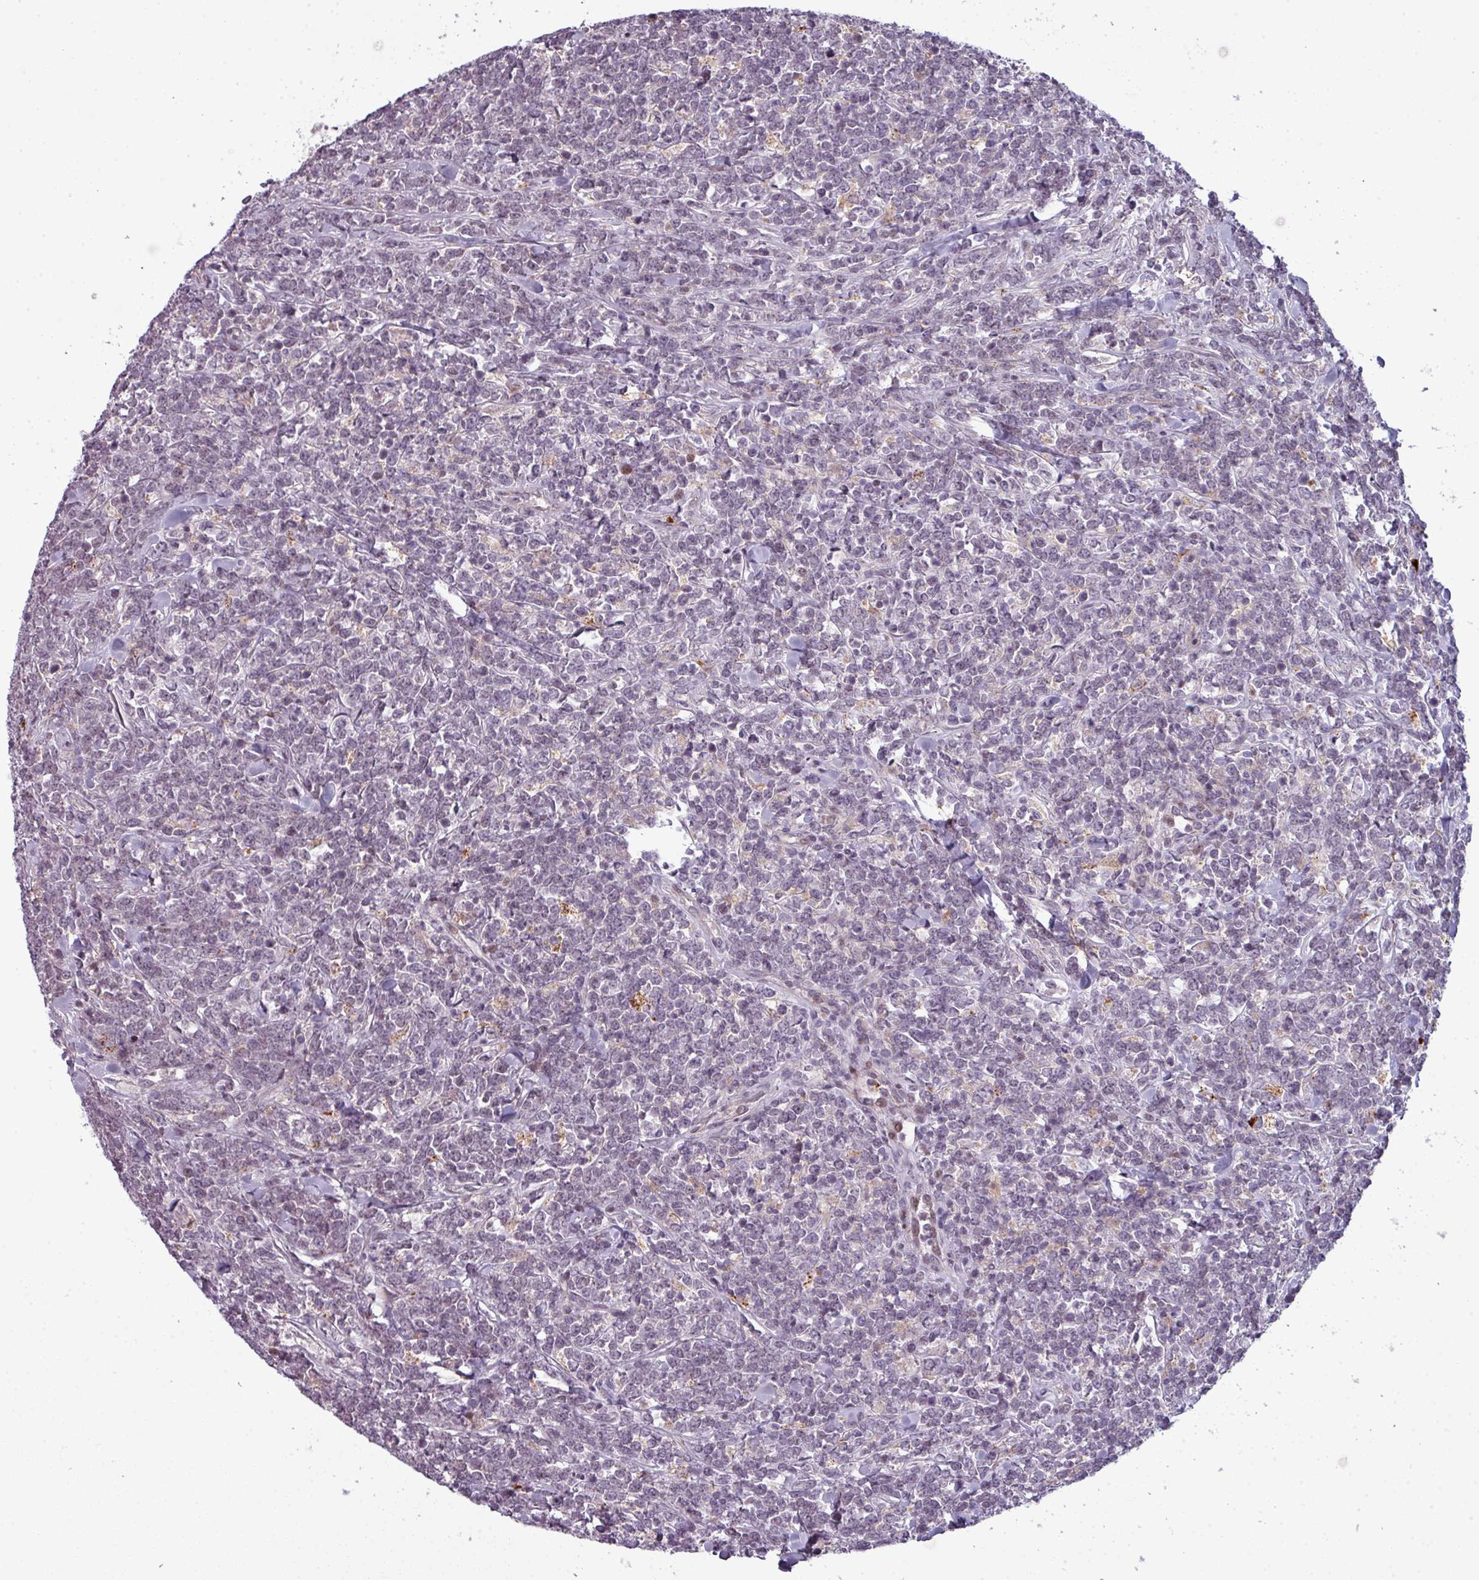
{"staining": {"intensity": "negative", "quantity": "none", "location": "none"}, "tissue": "lymphoma", "cell_type": "Tumor cells", "image_type": "cancer", "snomed": [{"axis": "morphology", "description": "Malignant lymphoma, non-Hodgkin's type, High grade"}, {"axis": "topography", "description": "Small intestine"}, {"axis": "topography", "description": "Colon"}], "caption": "Tumor cells show no significant protein staining in high-grade malignant lymphoma, non-Hodgkin's type.", "gene": "TMEFF1", "patient": {"sex": "male", "age": 8}}